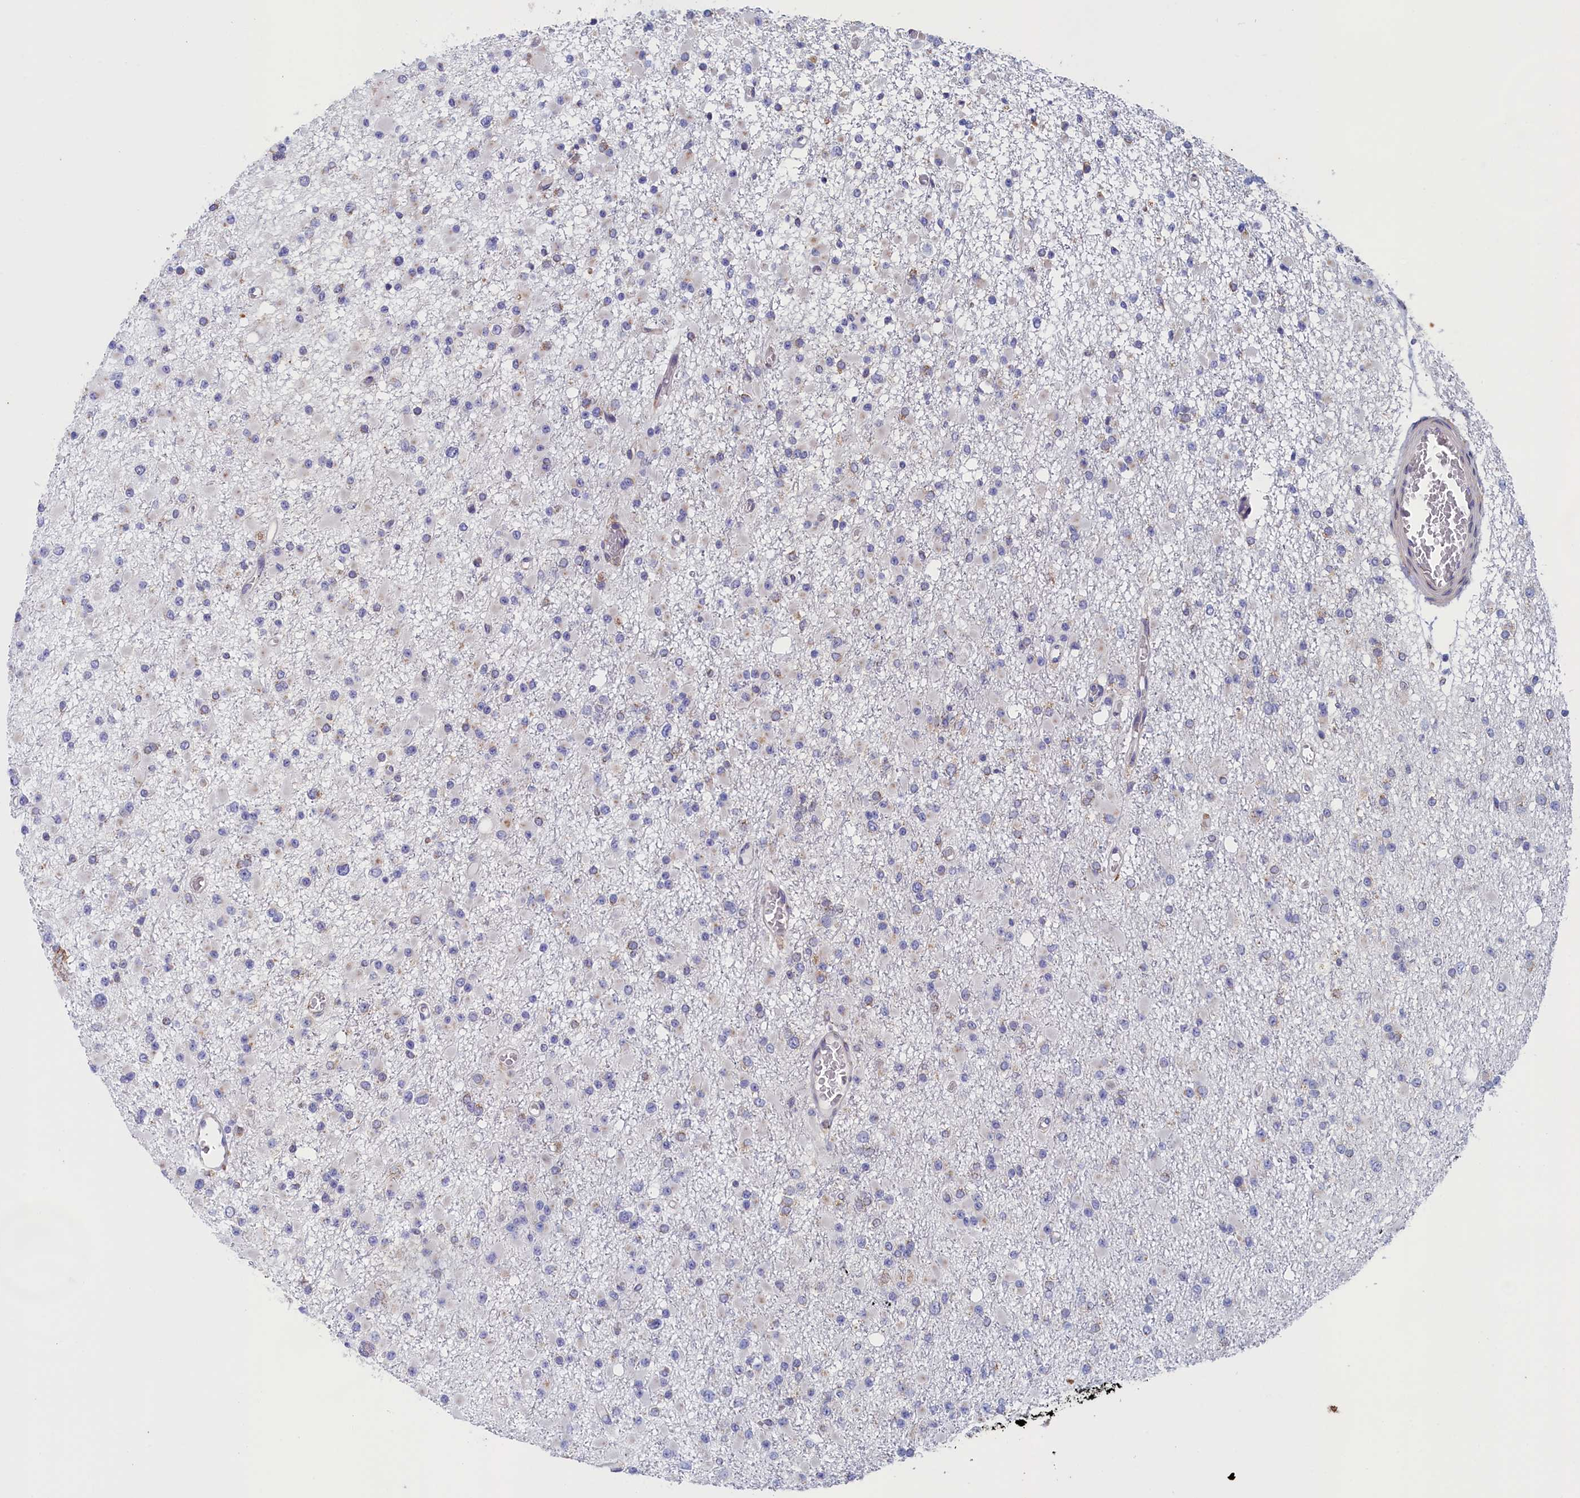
{"staining": {"intensity": "negative", "quantity": "none", "location": "none"}, "tissue": "glioma", "cell_type": "Tumor cells", "image_type": "cancer", "snomed": [{"axis": "morphology", "description": "Glioma, malignant, Low grade"}, {"axis": "topography", "description": "Brain"}], "caption": "Immunohistochemical staining of glioma demonstrates no significant positivity in tumor cells. (Brightfield microscopy of DAB immunohistochemistry (IHC) at high magnification).", "gene": "CCDC68", "patient": {"sex": "female", "age": 22}}